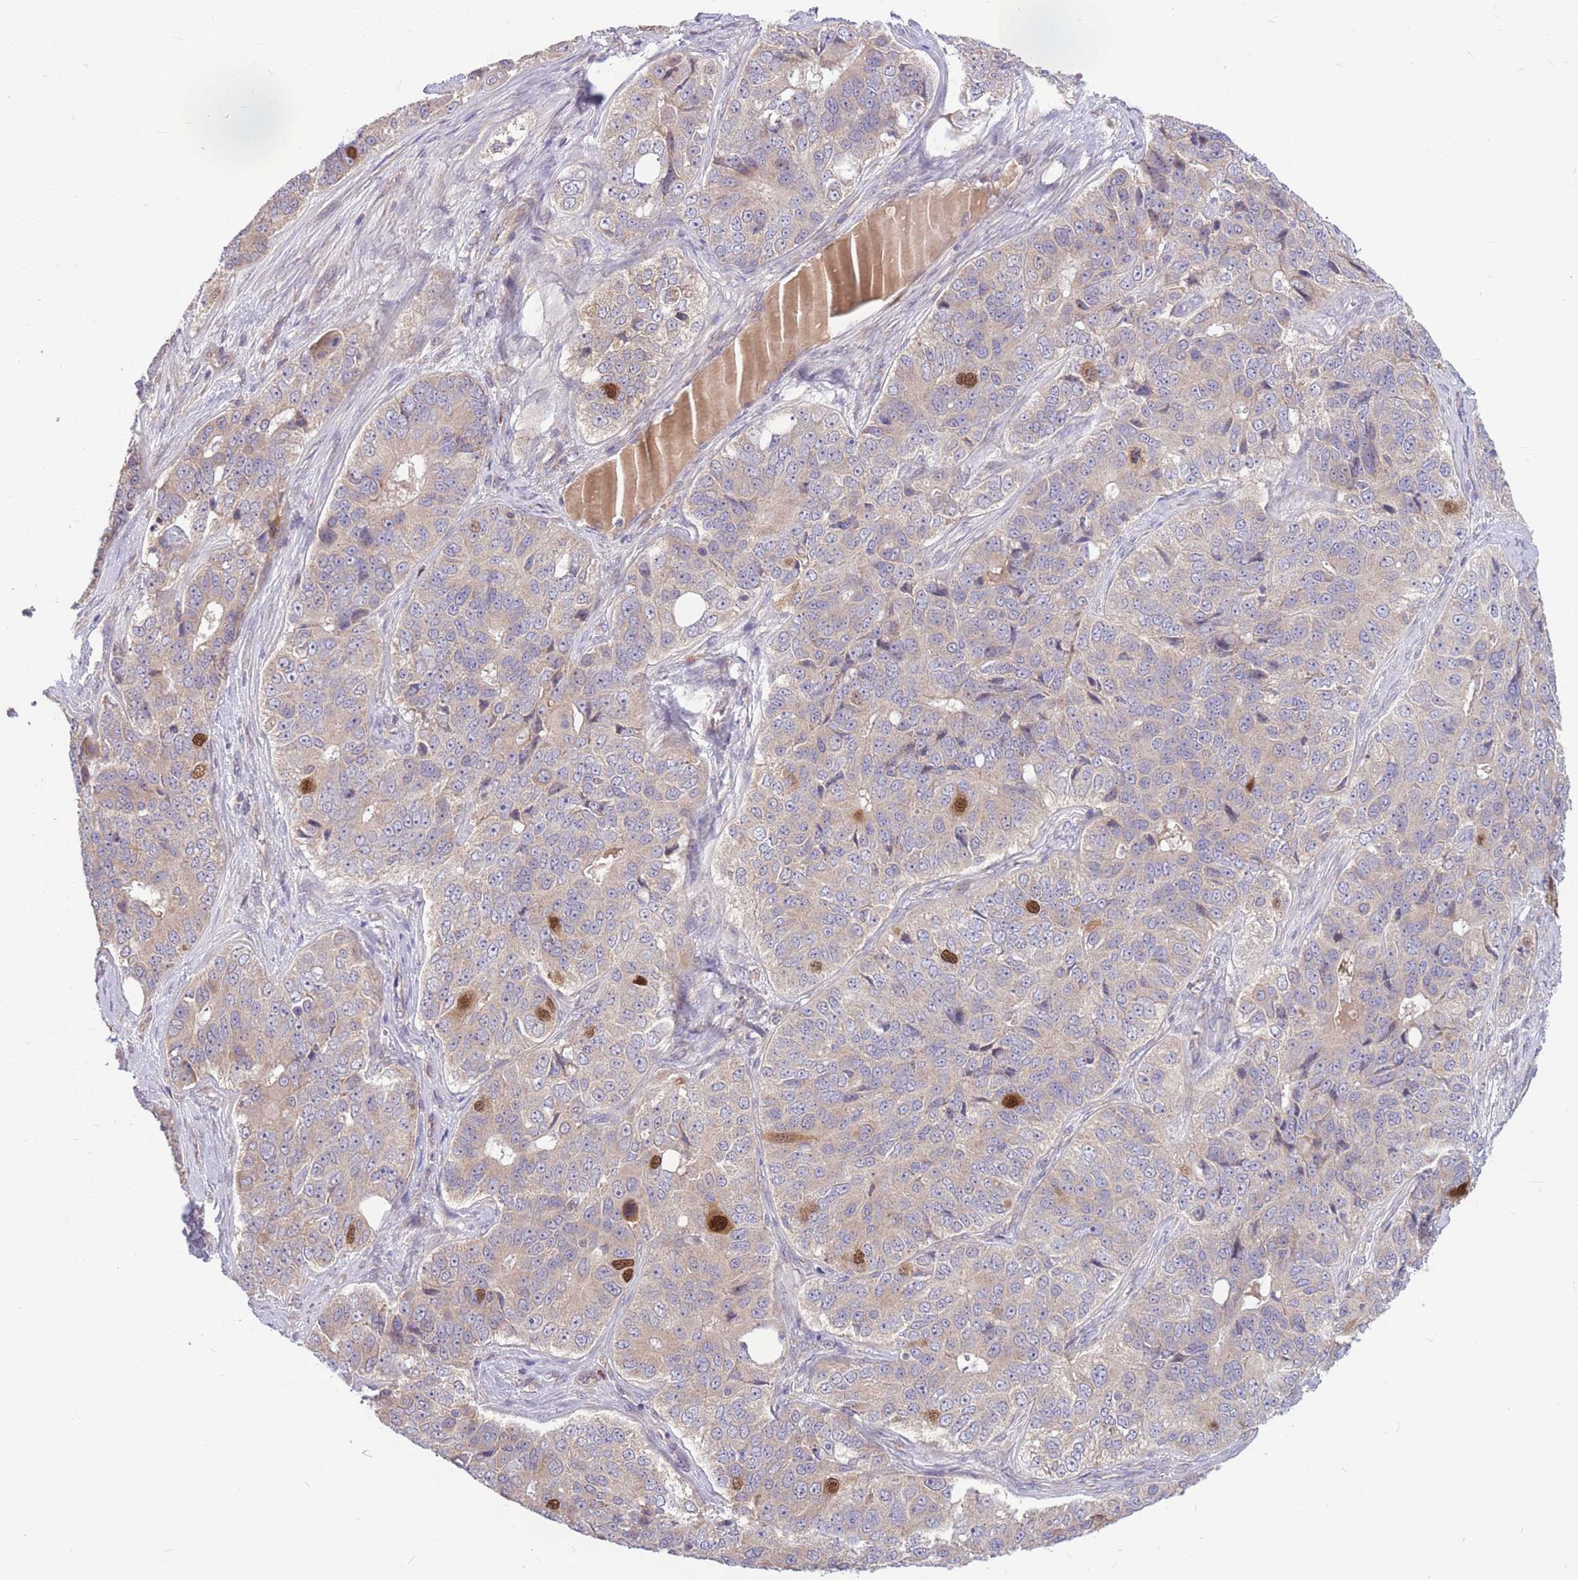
{"staining": {"intensity": "strong", "quantity": "<25%", "location": "cytoplasmic/membranous,nuclear"}, "tissue": "ovarian cancer", "cell_type": "Tumor cells", "image_type": "cancer", "snomed": [{"axis": "morphology", "description": "Carcinoma, endometroid"}, {"axis": "topography", "description": "Ovary"}], "caption": "Protein expression analysis of human ovarian endometroid carcinoma reveals strong cytoplasmic/membranous and nuclear staining in approximately <25% of tumor cells. (Stains: DAB in brown, nuclei in blue, Microscopy: brightfield microscopy at high magnification).", "gene": "GMNN", "patient": {"sex": "female", "age": 51}}